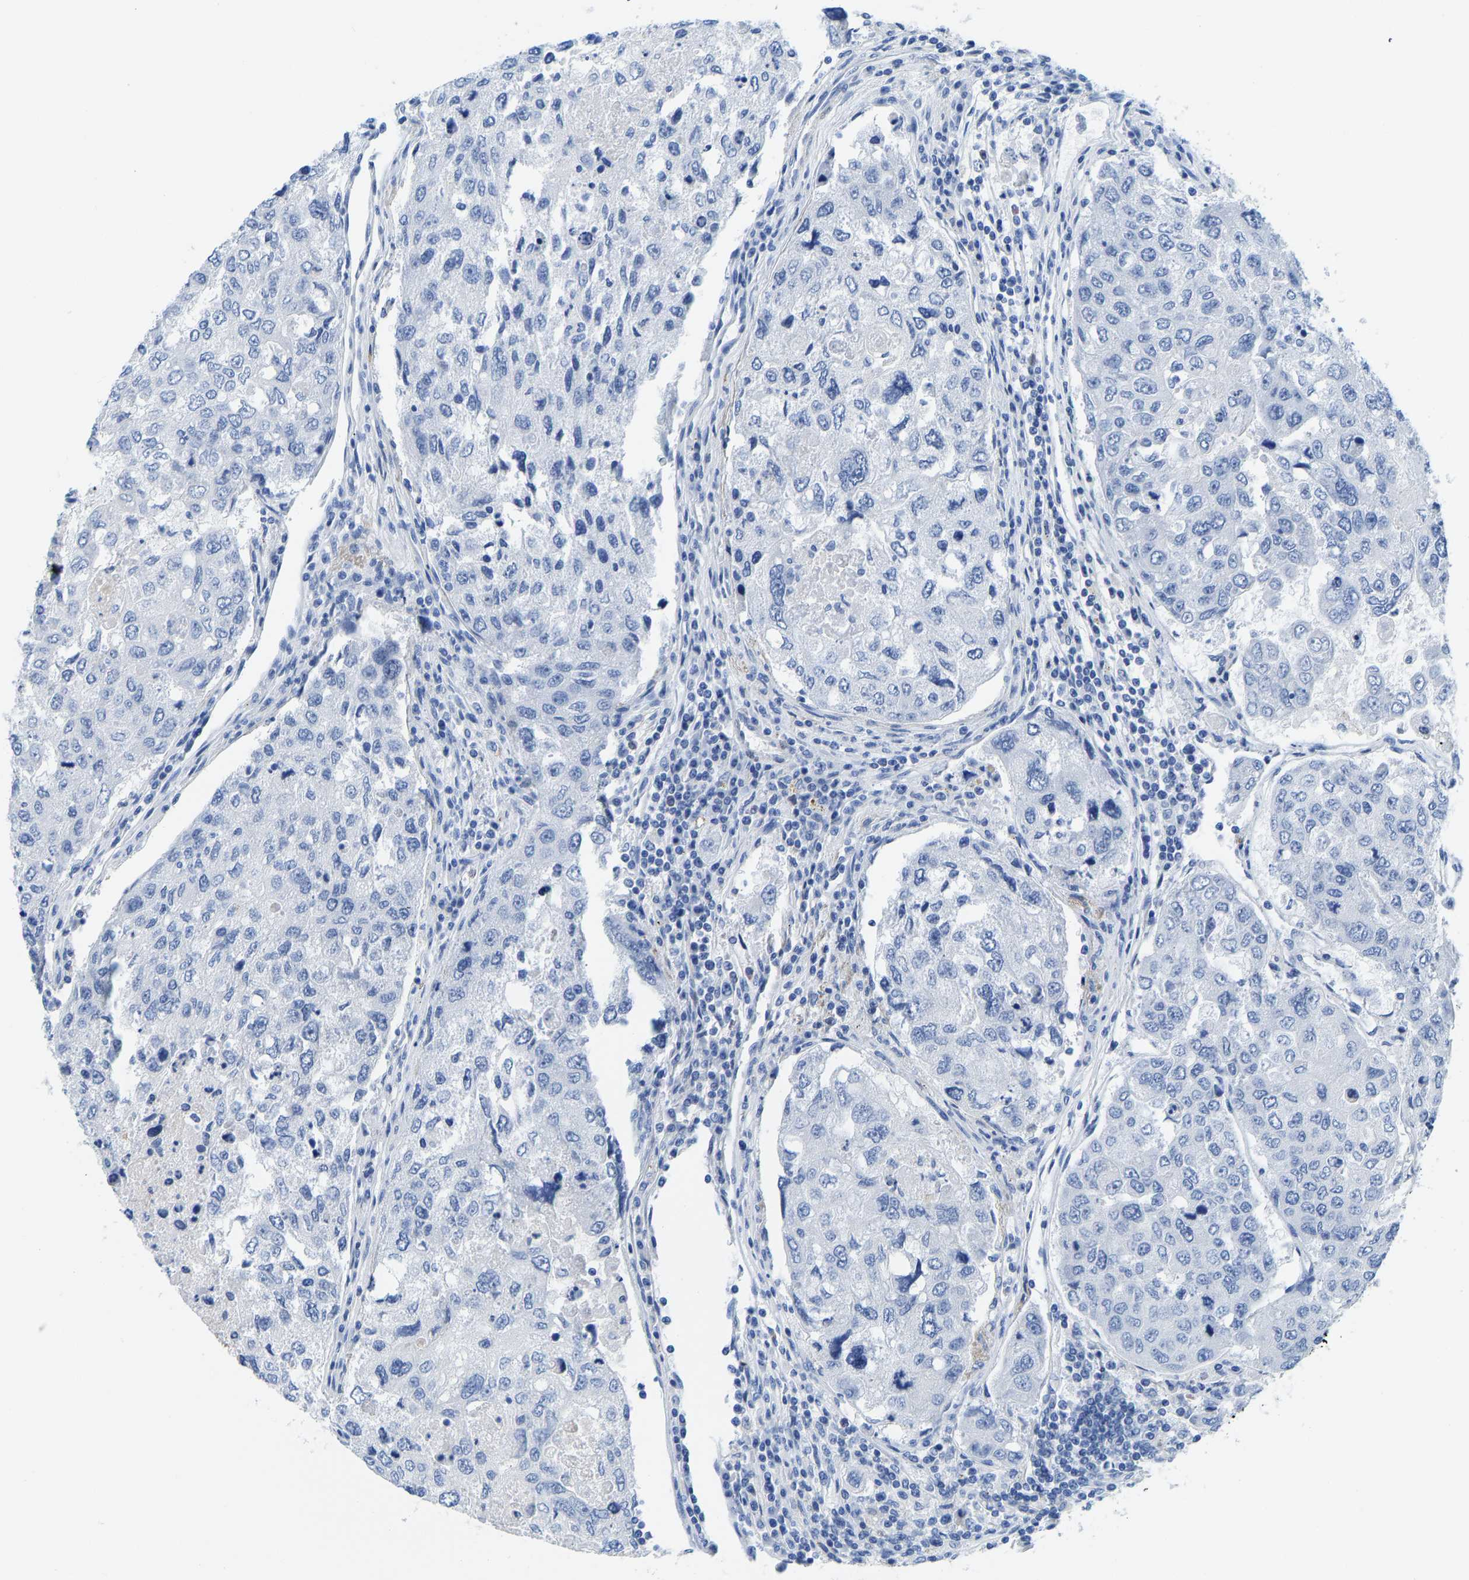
{"staining": {"intensity": "negative", "quantity": "none", "location": "none"}, "tissue": "urothelial cancer", "cell_type": "Tumor cells", "image_type": "cancer", "snomed": [{"axis": "morphology", "description": "Urothelial carcinoma, High grade"}, {"axis": "topography", "description": "Lymph node"}, {"axis": "topography", "description": "Urinary bladder"}], "caption": "This is an IHC photomicrograph of human urothelial cancer. There is no positivity in tumor cells.", "gene": "NKAIN3", "patient": {"sex": "male", "age": 51}}